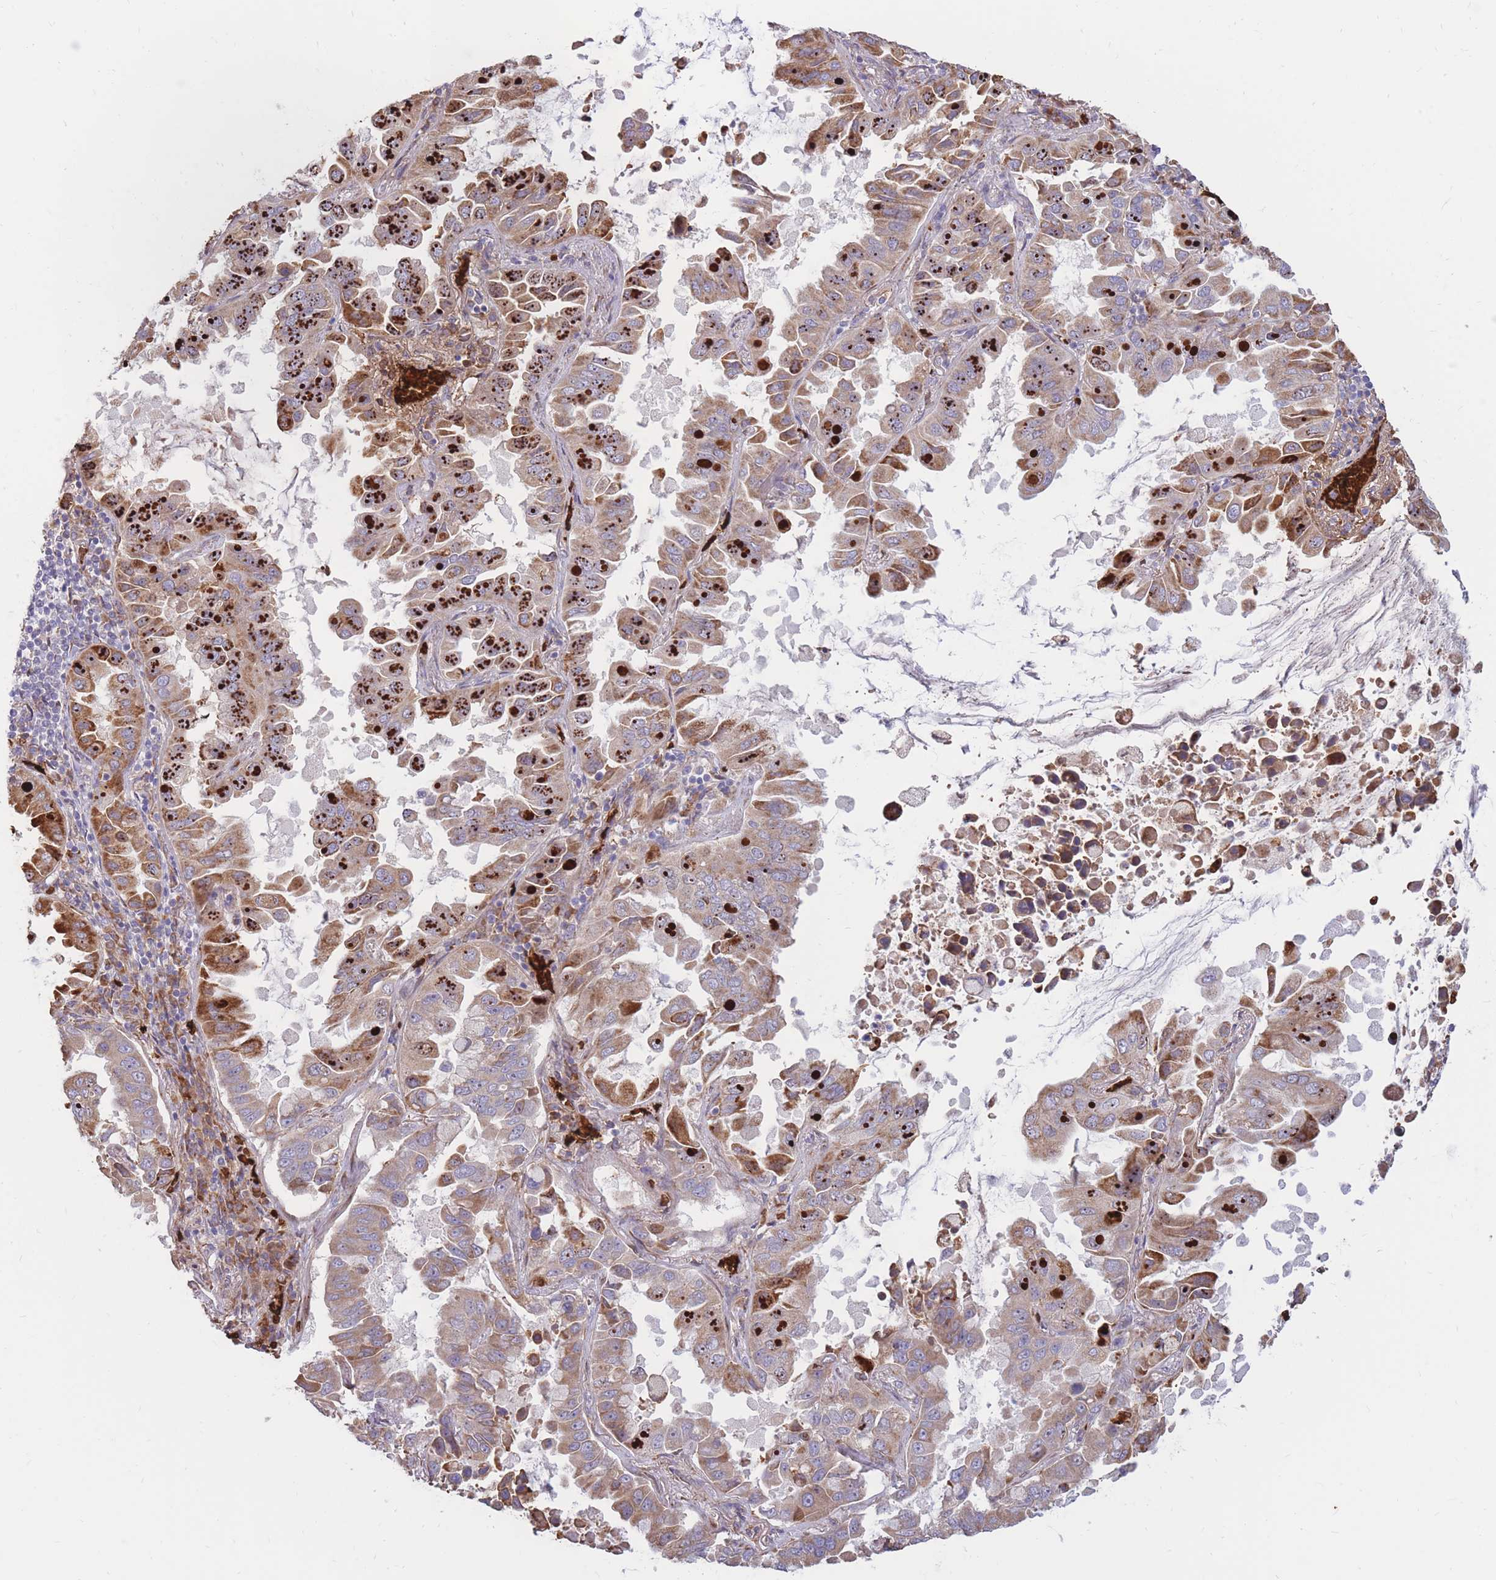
{"staining": {"intensity": "strong", "quantity": "25%-75%", "location": "cytoplasmic/membranous"}, "tissue": "lung cancer", "cell_type": "Tumor cells", "image_type": "cancer", "snomed": [{"axis": "morphology", "description": "Adenocarcinoma, NOS"}, {"axis": "topography", "description": "Lung"}], "caption": "The photomicrograph demonstrates immunohistochemical staining of lung cancer. There is strong cytoplasmic/membranous staining is identified in about 25%-75% of tumor cells.", "gene": "ATP10D", "patient": {"sex": "male", "age": 64}}